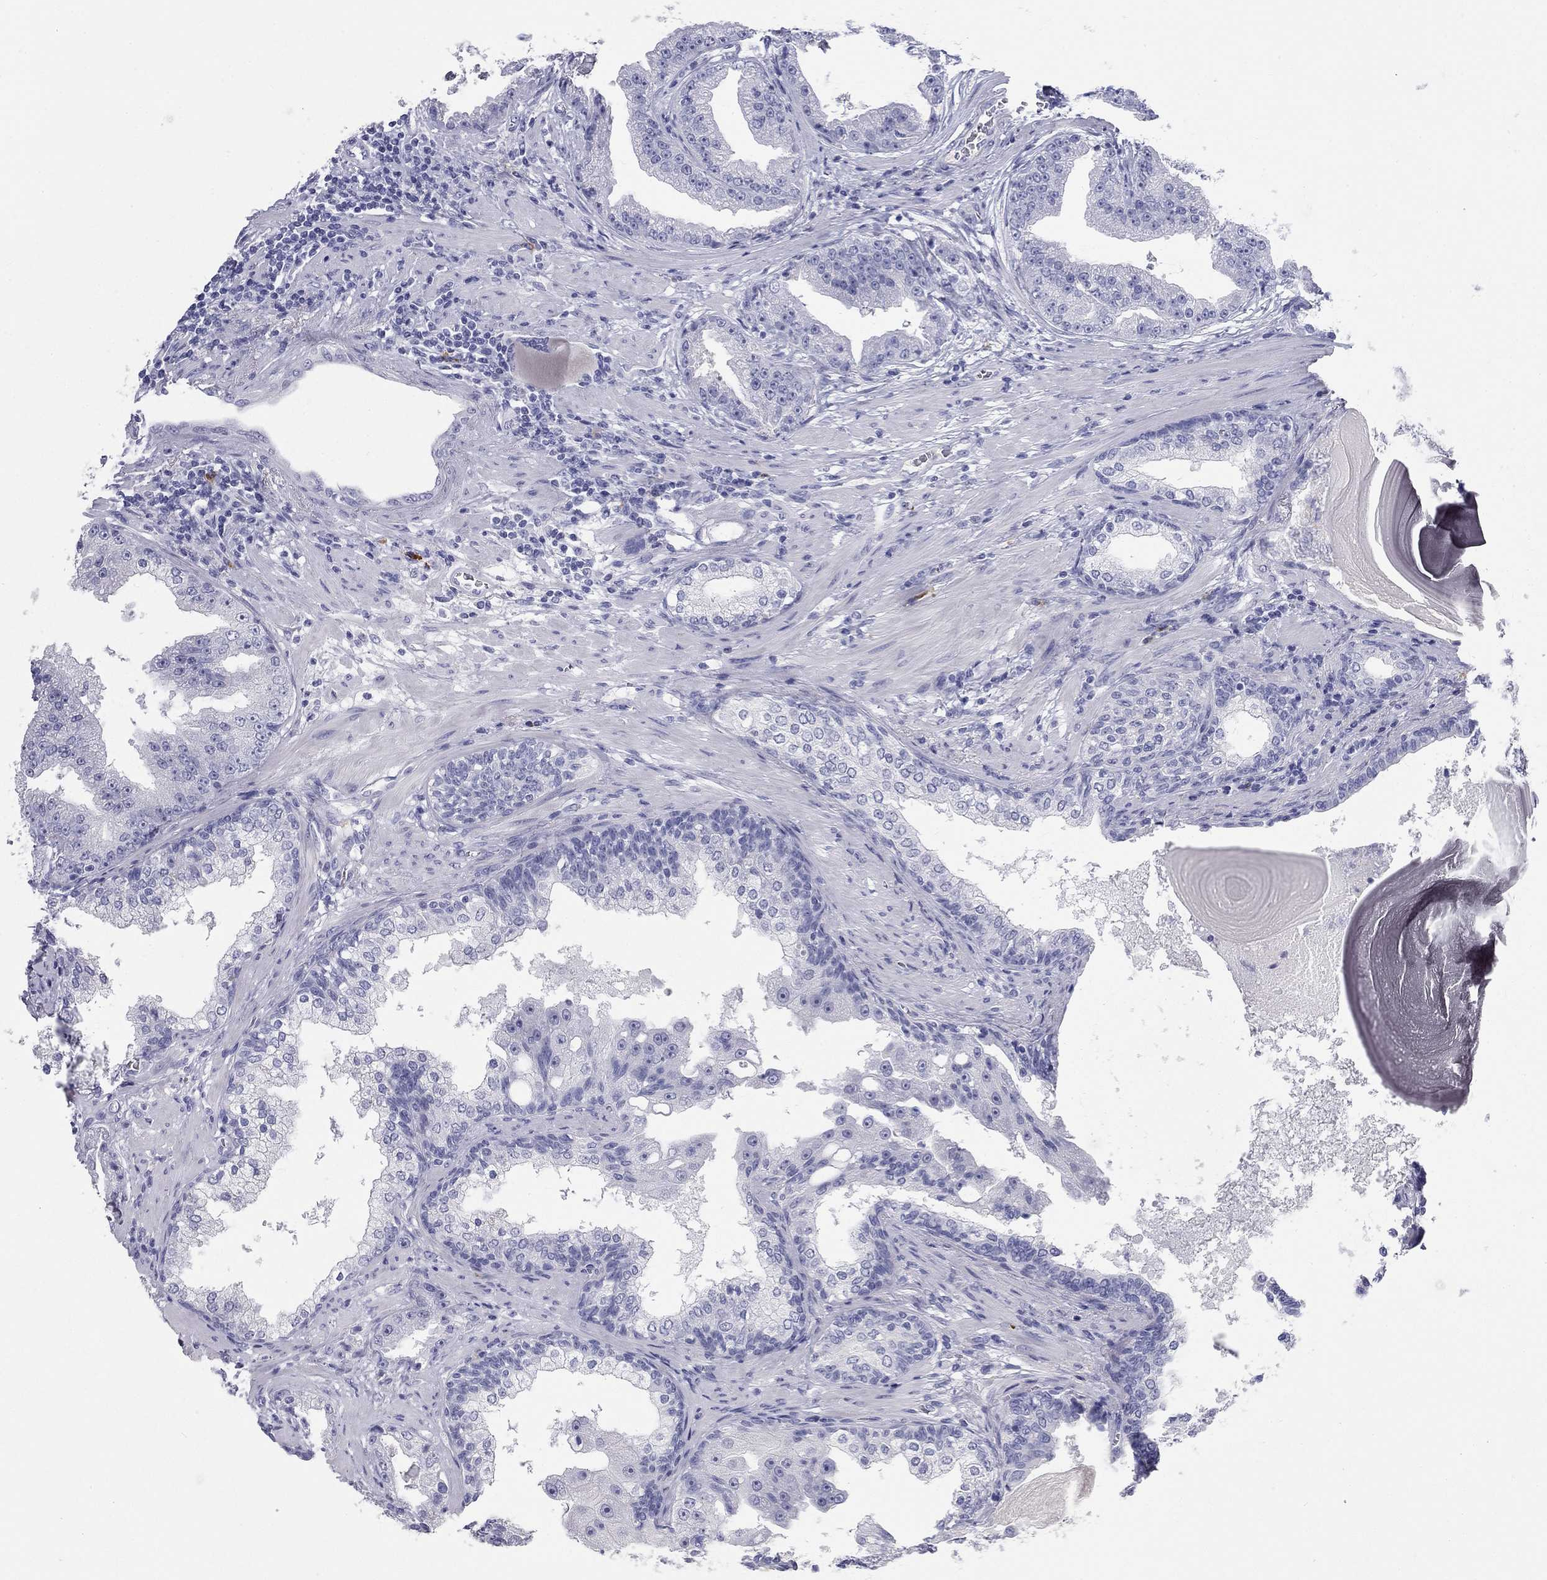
{"staining": {"intensity": "negative", "quantity": "none", "location": "none"}, "tissue": "prostate cancer", "cell_type": "Tumor cells", "image_type": "cancer", "snomed": [{"axis": "morphology", "description": "Adenocarcinoma, Low grade"}, {"axis": "topography", "description": "Prostate"}], "caption": "Histopathology image shows no significant protein staining in tumor cells of low-grade adenocarcinoma (prostate).", "gene": "PHOX2B", "patient": {"sex": "male", "age": 62}}